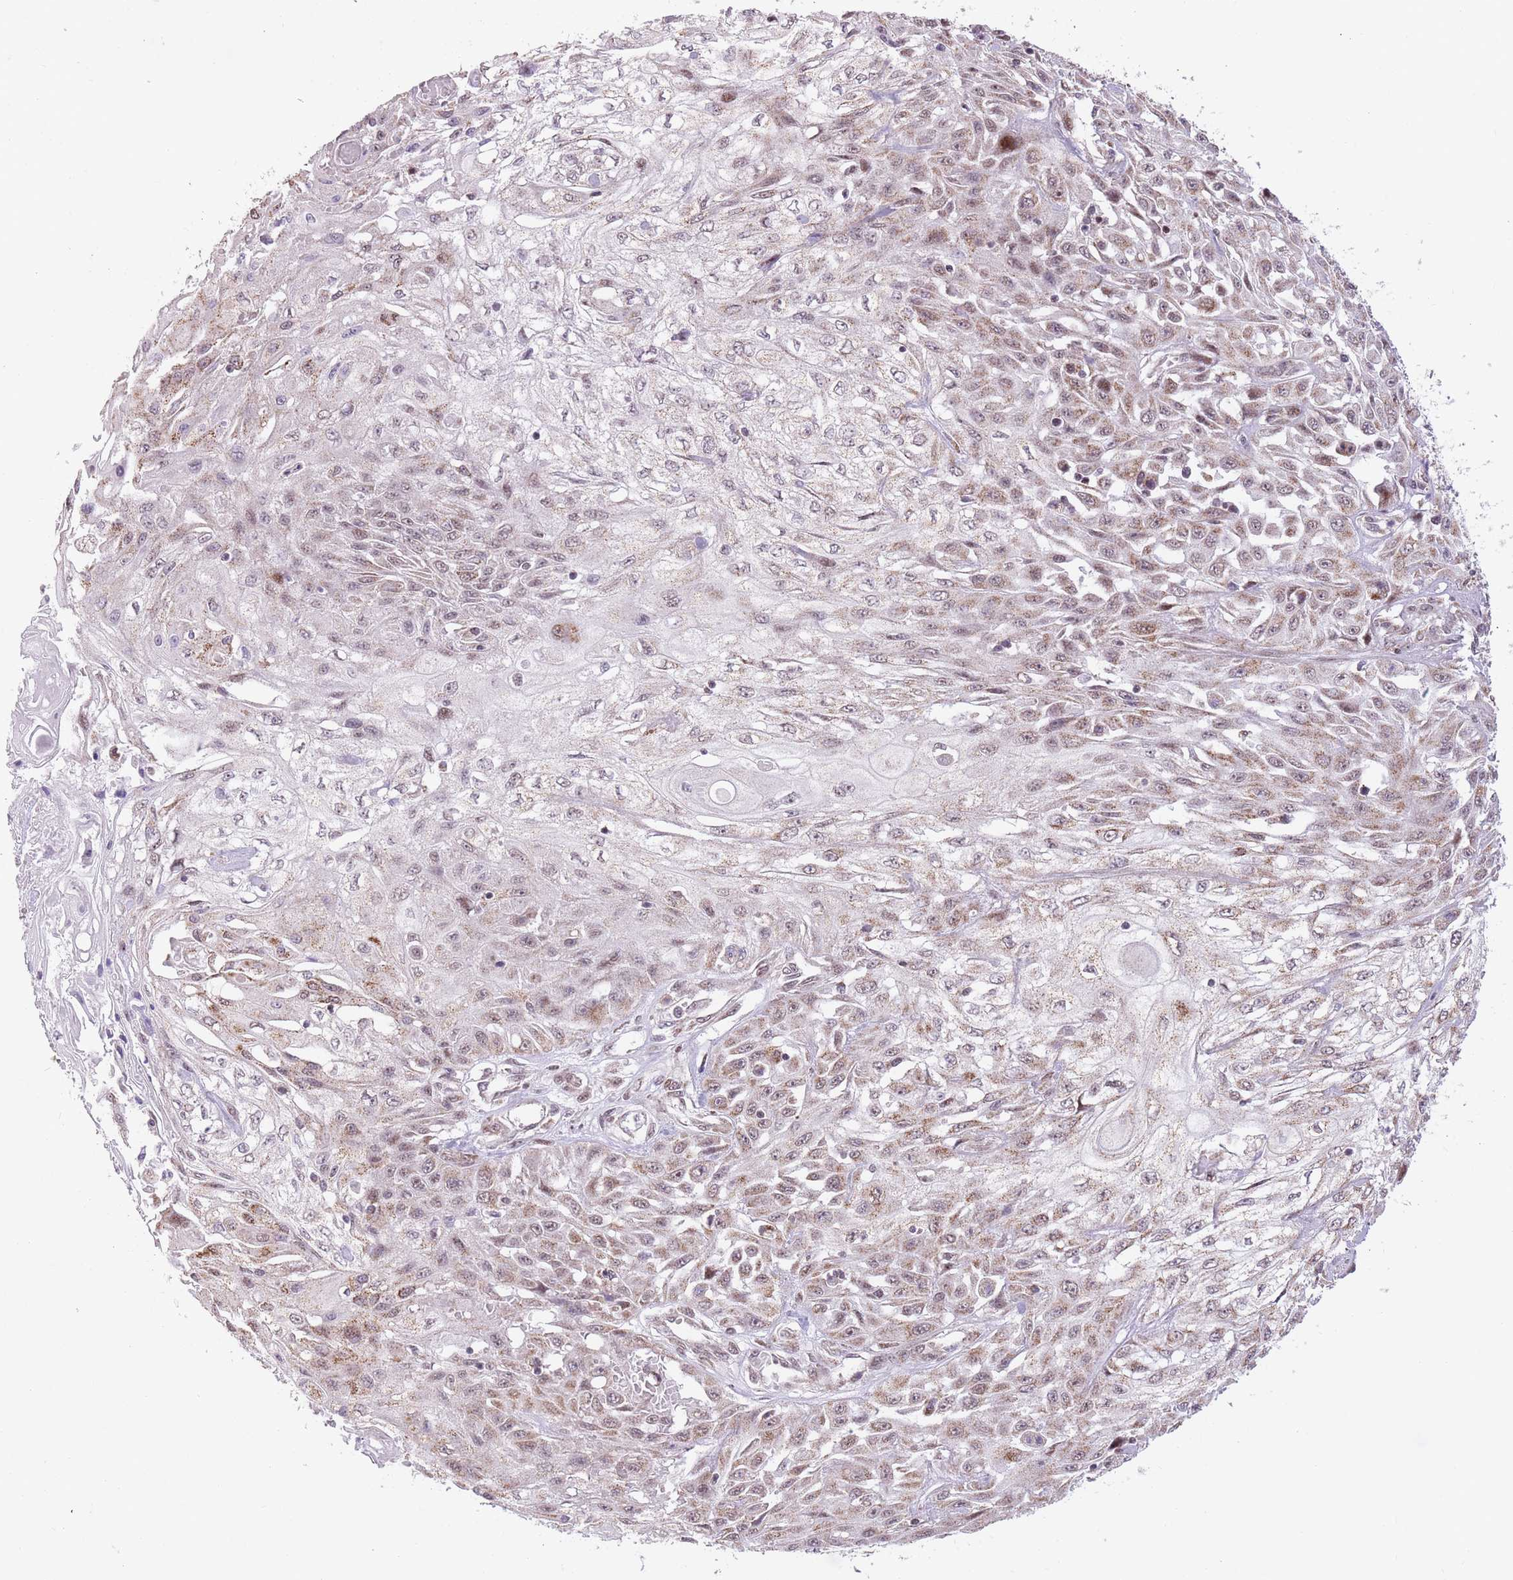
{"staining": {"intensity": "moderate", "quantity": "25%-75%", "location": "cytoplasmic/membranous,nuclear"}, "tissue": "skin cancer", "cell_type": "Tumor cells", "image_type": "cancer", "snomed": [{"axis": "morphology", "description": "Squamous cell carcinoma, NOS"}, {"axis": "morphology", "description": "Squamous cell carcinoma, metastatic, NOS"}, {"axis": "topography", "description": "Skin"}, {"axis": "topography", "description": "Lymph node"}], "caption": "Skin cancer (metastatic squamous cell carcinoma) tissue reveals moderate cytoplasmic/membranous and nuclear expression in about 25%-75% of tumor cells", "gene": "DPYSL4", "patient": {"sex": "male", "age": 75}}